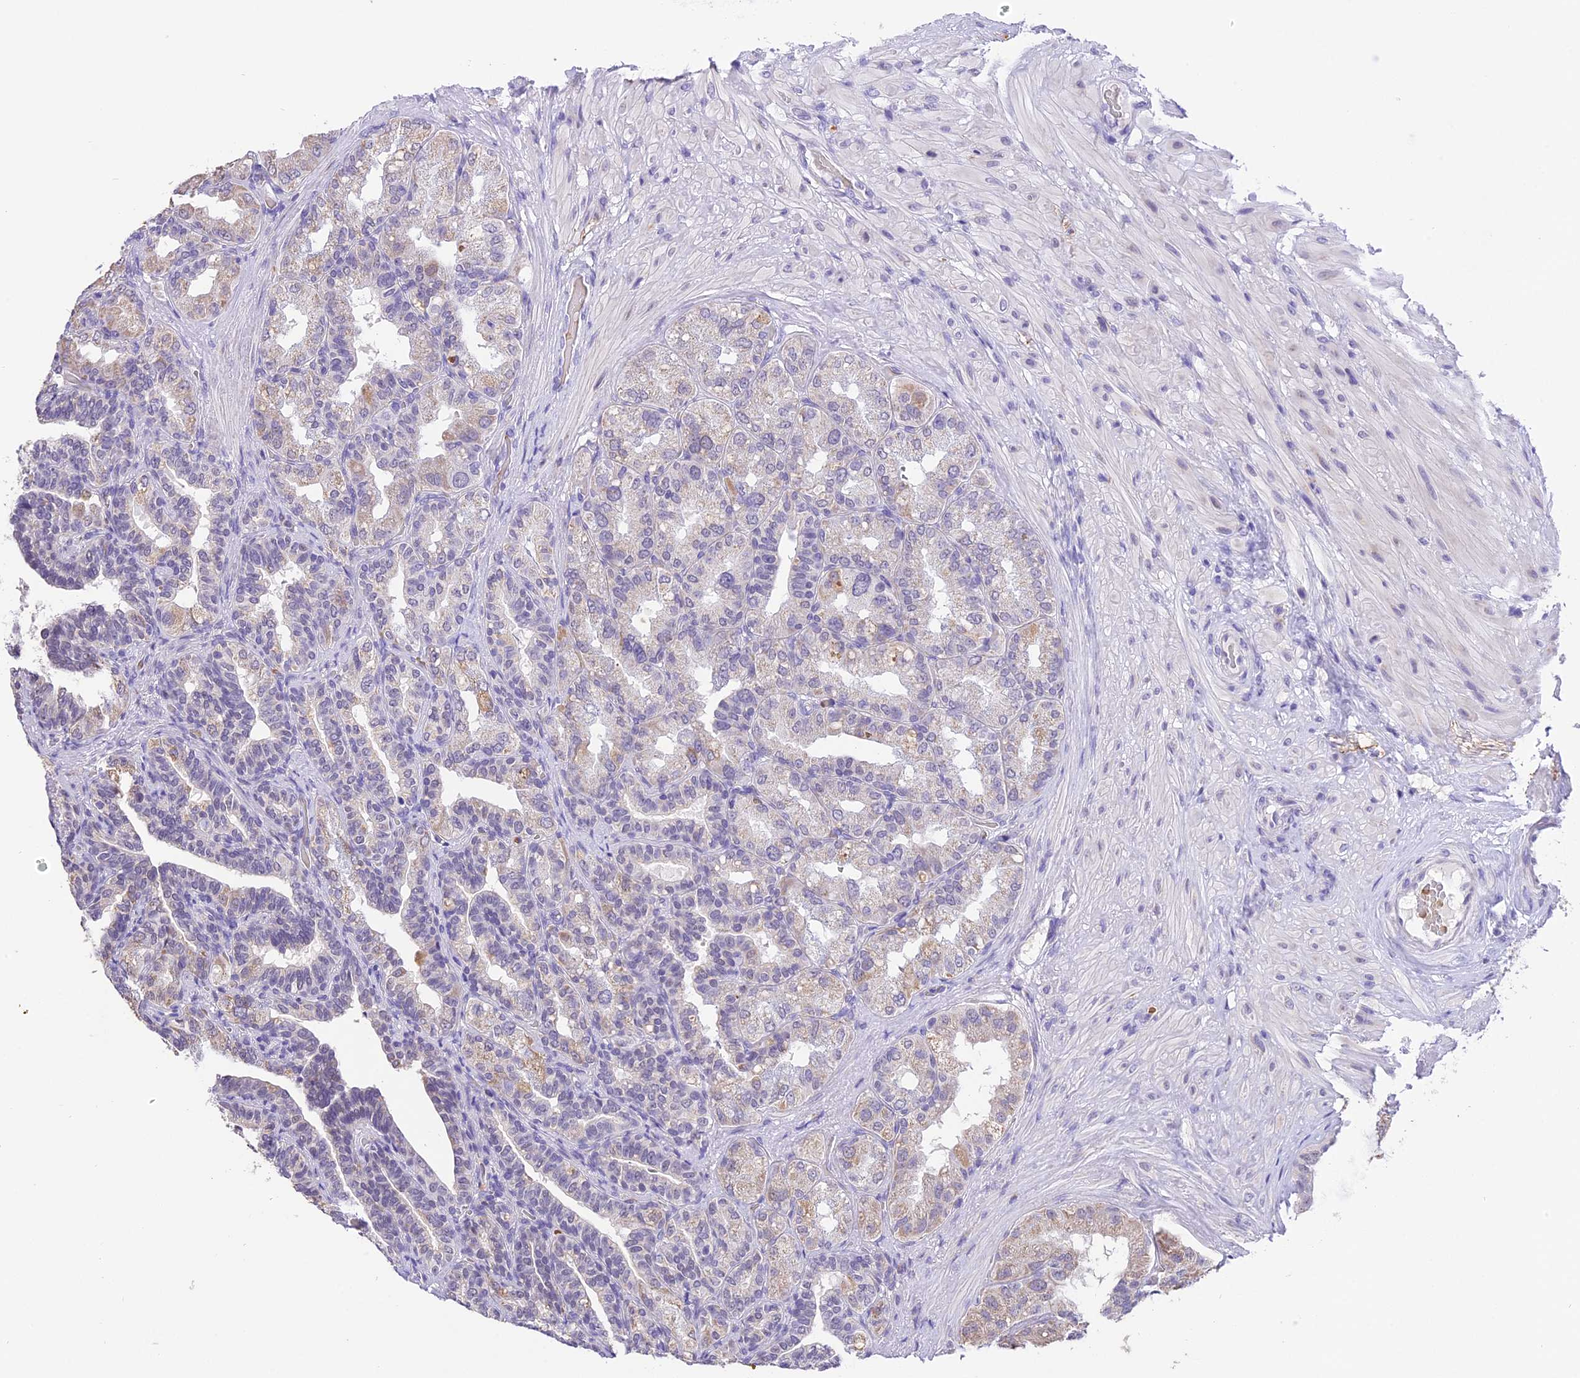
{"staining": {"intensity": "moderate", "quantity": "<25%", "location": "cytoplasmic/membranous"}, "tissue": "seminal vesicle", "cell_type": "Glandular cells", "image_type": "normal", "snomed": [{"axis": "morphology", "description": "Normal tissue, NOS"}, {"axis": "topography", "description": "Seminal veicle"}, {"axis": "topography", "description": "Peripheral nerve tissue"}], "caption": "A high-resolution image shows immunohistochemistry (IHC) staining of normal seminal vesicle, which exhibits moderate cytoplasmic/membranous positivity in about <25% of glandular cells.", "gene": "AHSP", "patient": {"sex": "male", "age": 63}}